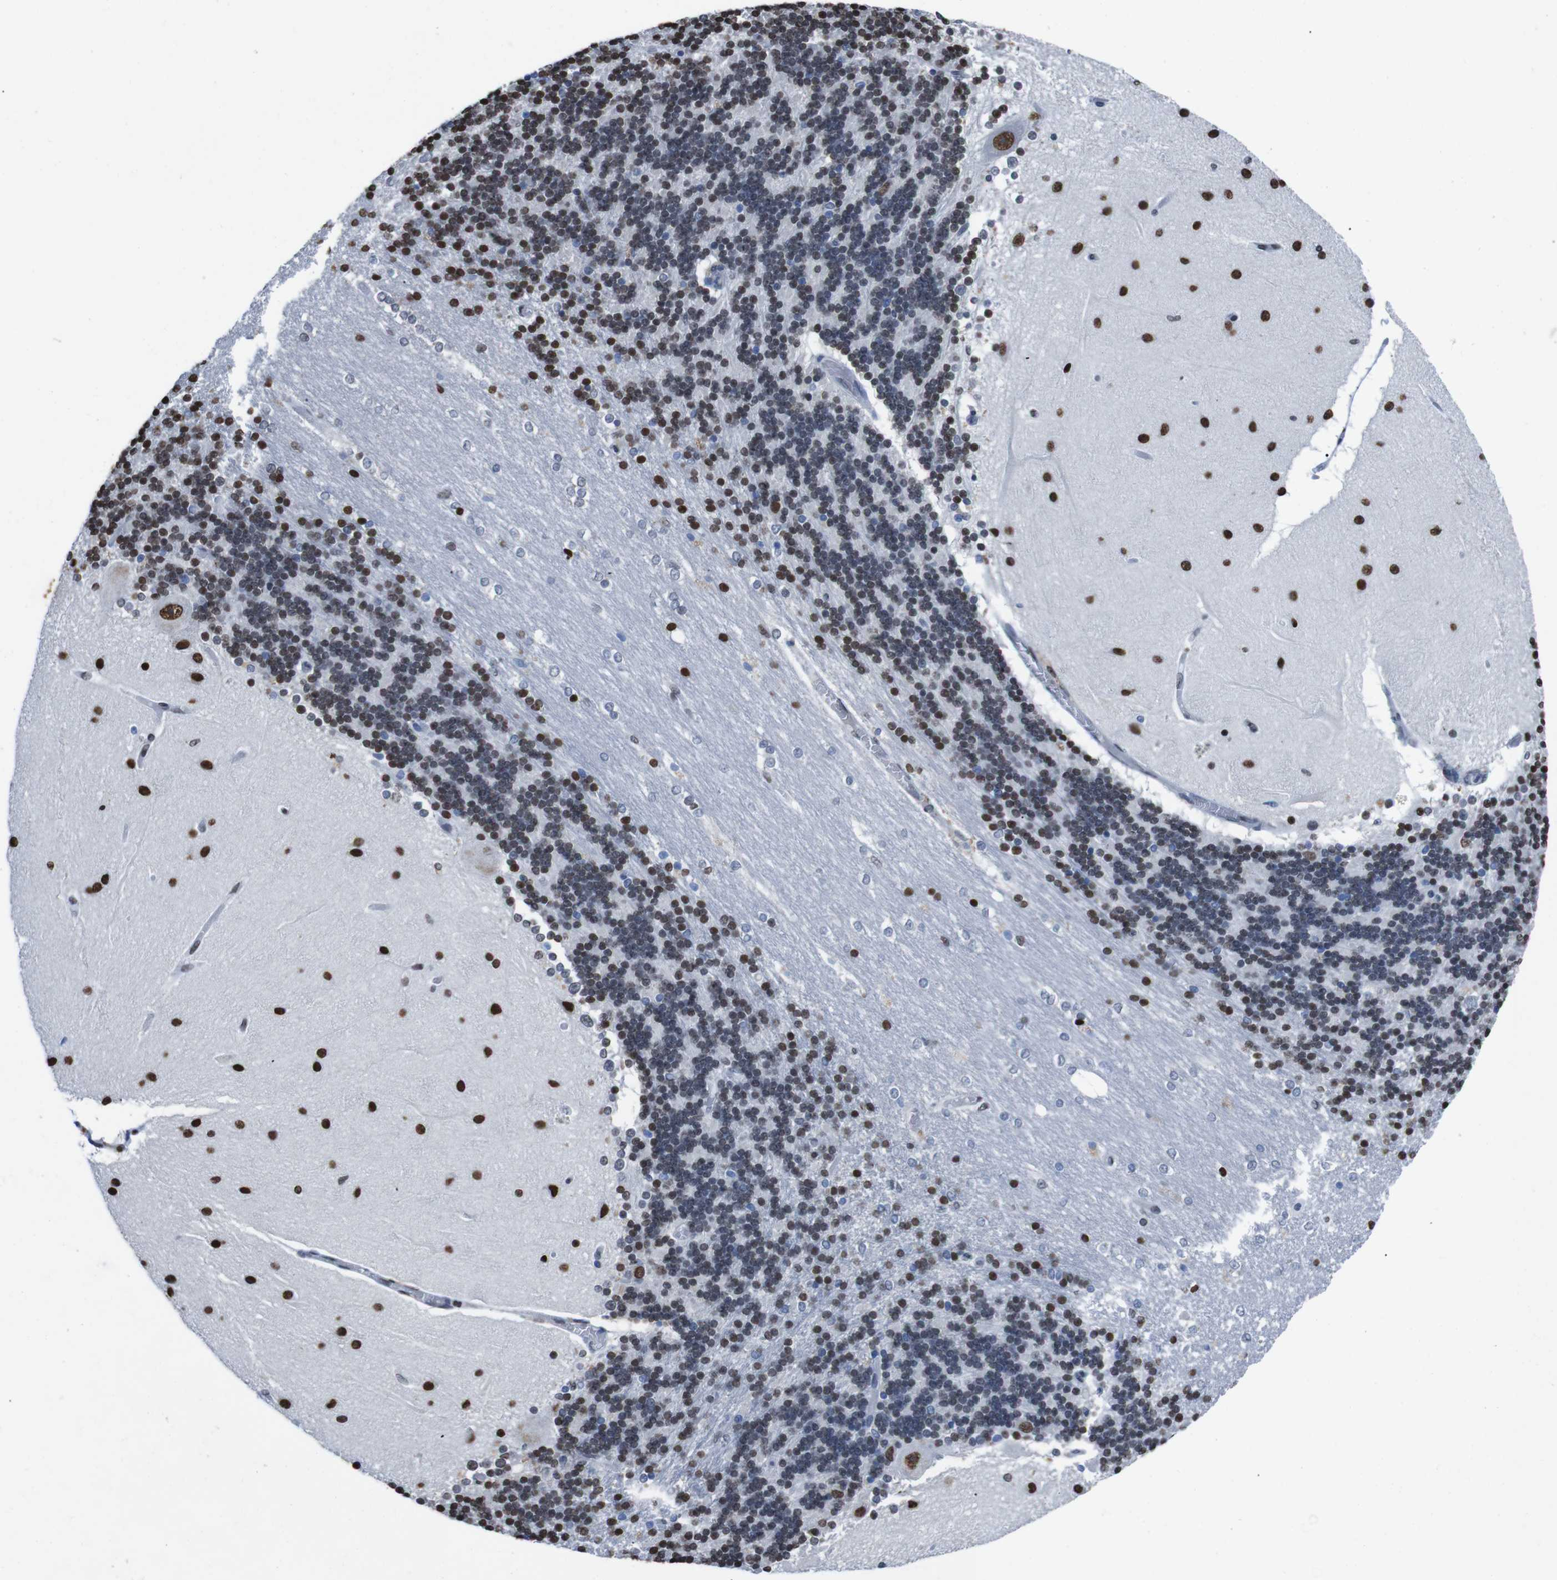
{"staining": {"intensity": "moderate", "quantity": "25%-75%", "location": "nuclear"}, "tissue": "cerebellum", "cell_type": "Cells in granular layer", "image_type": "normal", "snomed": [{"axis": "morphology", "description": "Normal tissue, NOS"}, {"axis": "topography", "description": "Cerebellum"}], "caption": "DAB immunohistochemical staining of unremarkable cerebellum displays moderate nuclear protein staining in about 25%-75% of cells in granular layer.", "gene": "PIP4P2", "patient": {"sex": "female", "age": 54}}